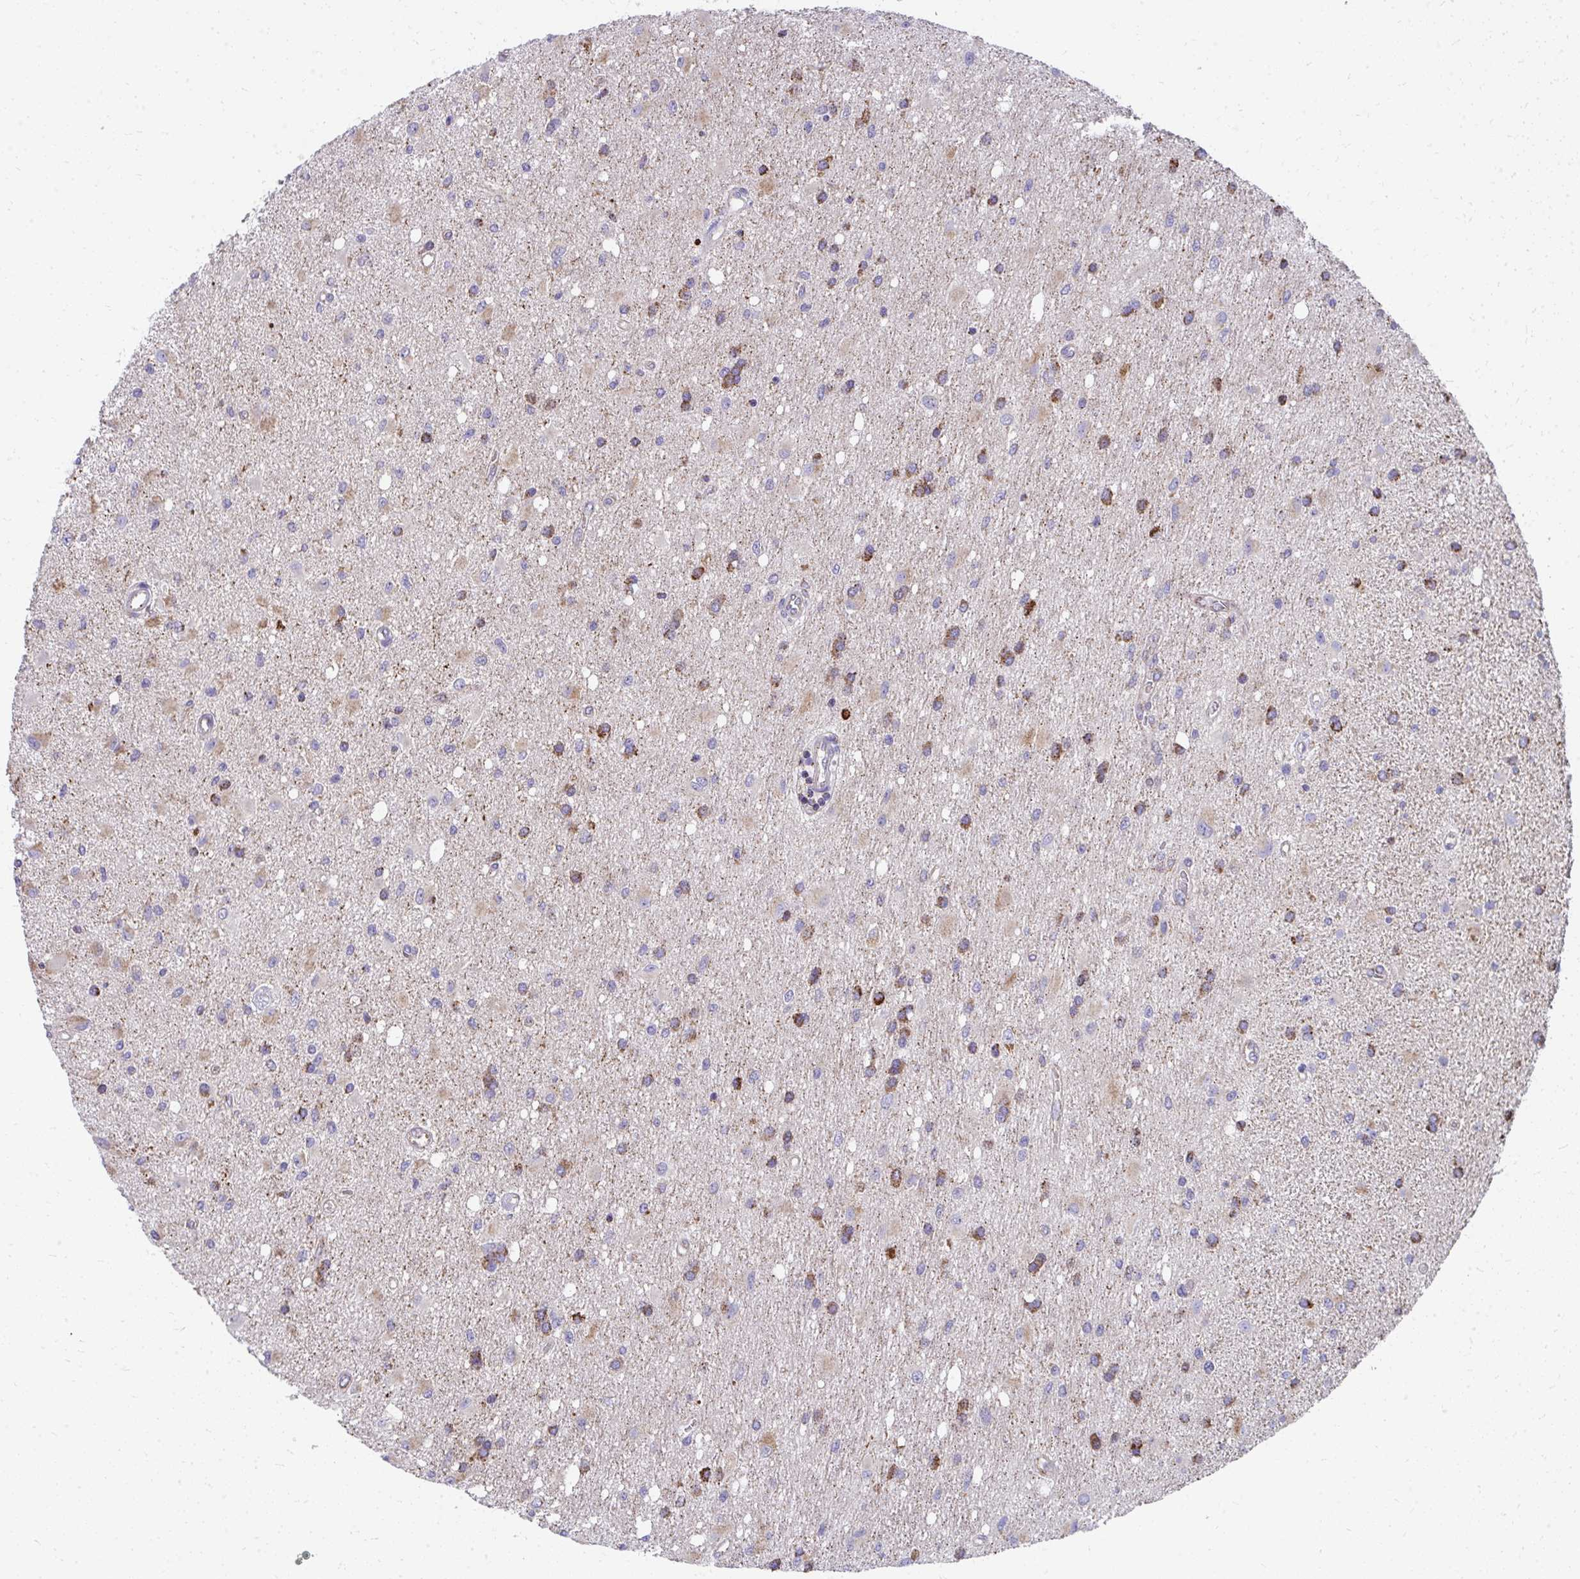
{"staining": {"intensity": "moderate", "quantity": "<25%", "location": "cytoplasmic/membranous"}, "tissue": "glioma", "cell_type": "Tumor cells", "image_type": "cancer", "snomed": [{"axis": "morphology", "description": "Glioma, malignant, High grade"}, {"axis": "topography", "description": "Brain"}], "caption": "This image shows glioma stained with immunohistochemistry (IHC) to label a protein in brown. The cytoplasmic/membranous of tumor cells show moderate positivity for the protein. Nuclei are counter-stained blue.", "gene": "IL37", "patient": {"sex": "male", "age": 67}}